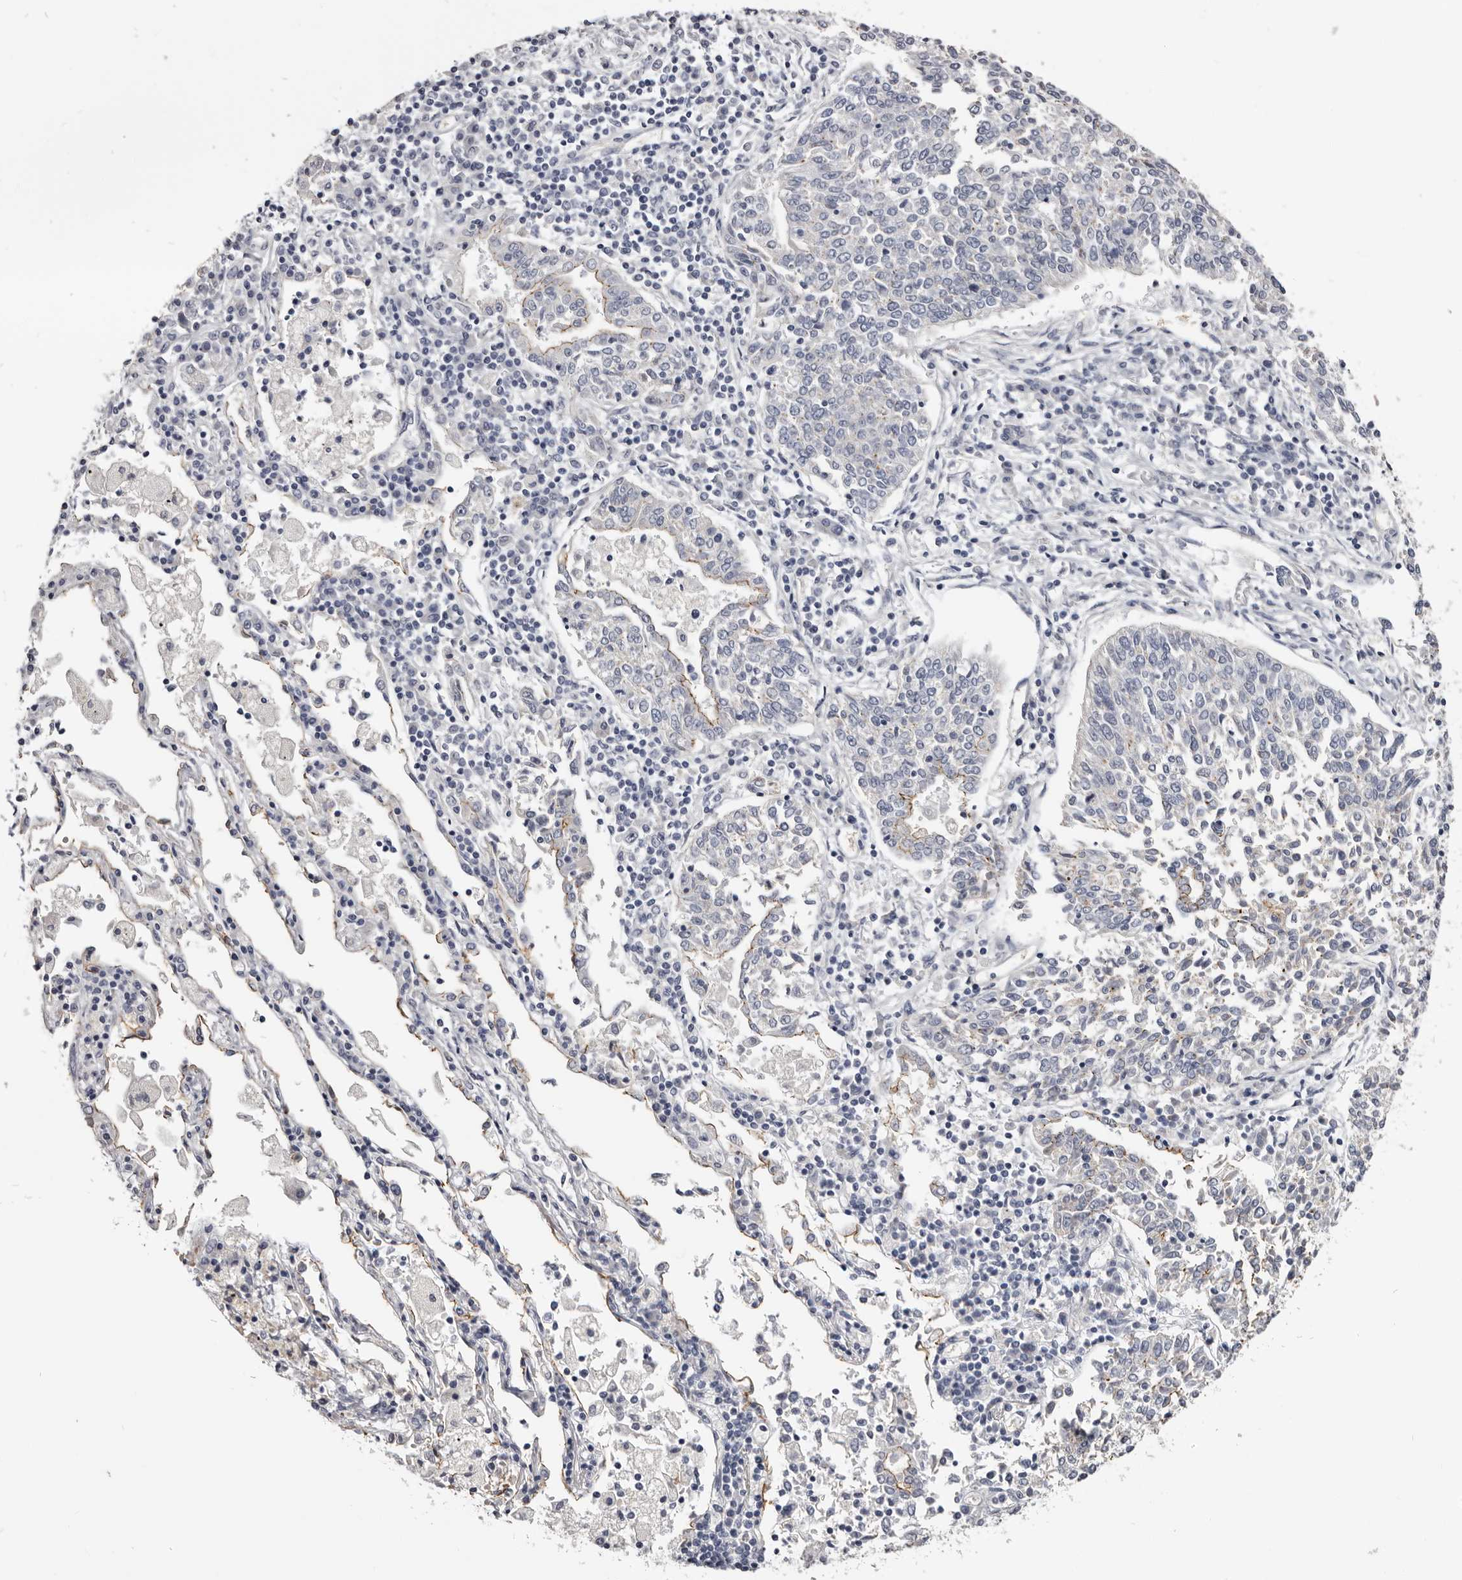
{"staining": {"intensity": "moderate", "quantity": "<25%", "location": "cytoplasmic/membranous"}, "tissue": "lung cancer", "cell_type": "Tumor cells", "image_type": "cancer", "snomed": [{"axis": "morphology", "description": "Normal tissue, NOS"}, {"axis": "morphology", "description": "Squamous cell carcinoma, NOS"}, {"axis": "topography", "description": "Cartilage tissue"}, {"axis": "topography", "description": "Lung"}, {"axis": "topography", "description": "Peripheral nerve tissue"}], "caption": "Protein expression analysis of lung cancer (squamous cell carcinoma) exhibits moderate cytoplasmic/membranous expression in approximately <25% of tumor cells. (DAB (3,3'-diaminobenzidine) = brown stain, brightfield microscopy at high magnification).", "gene": "CGN", "patient": {"sex": "female", "age": 49}}